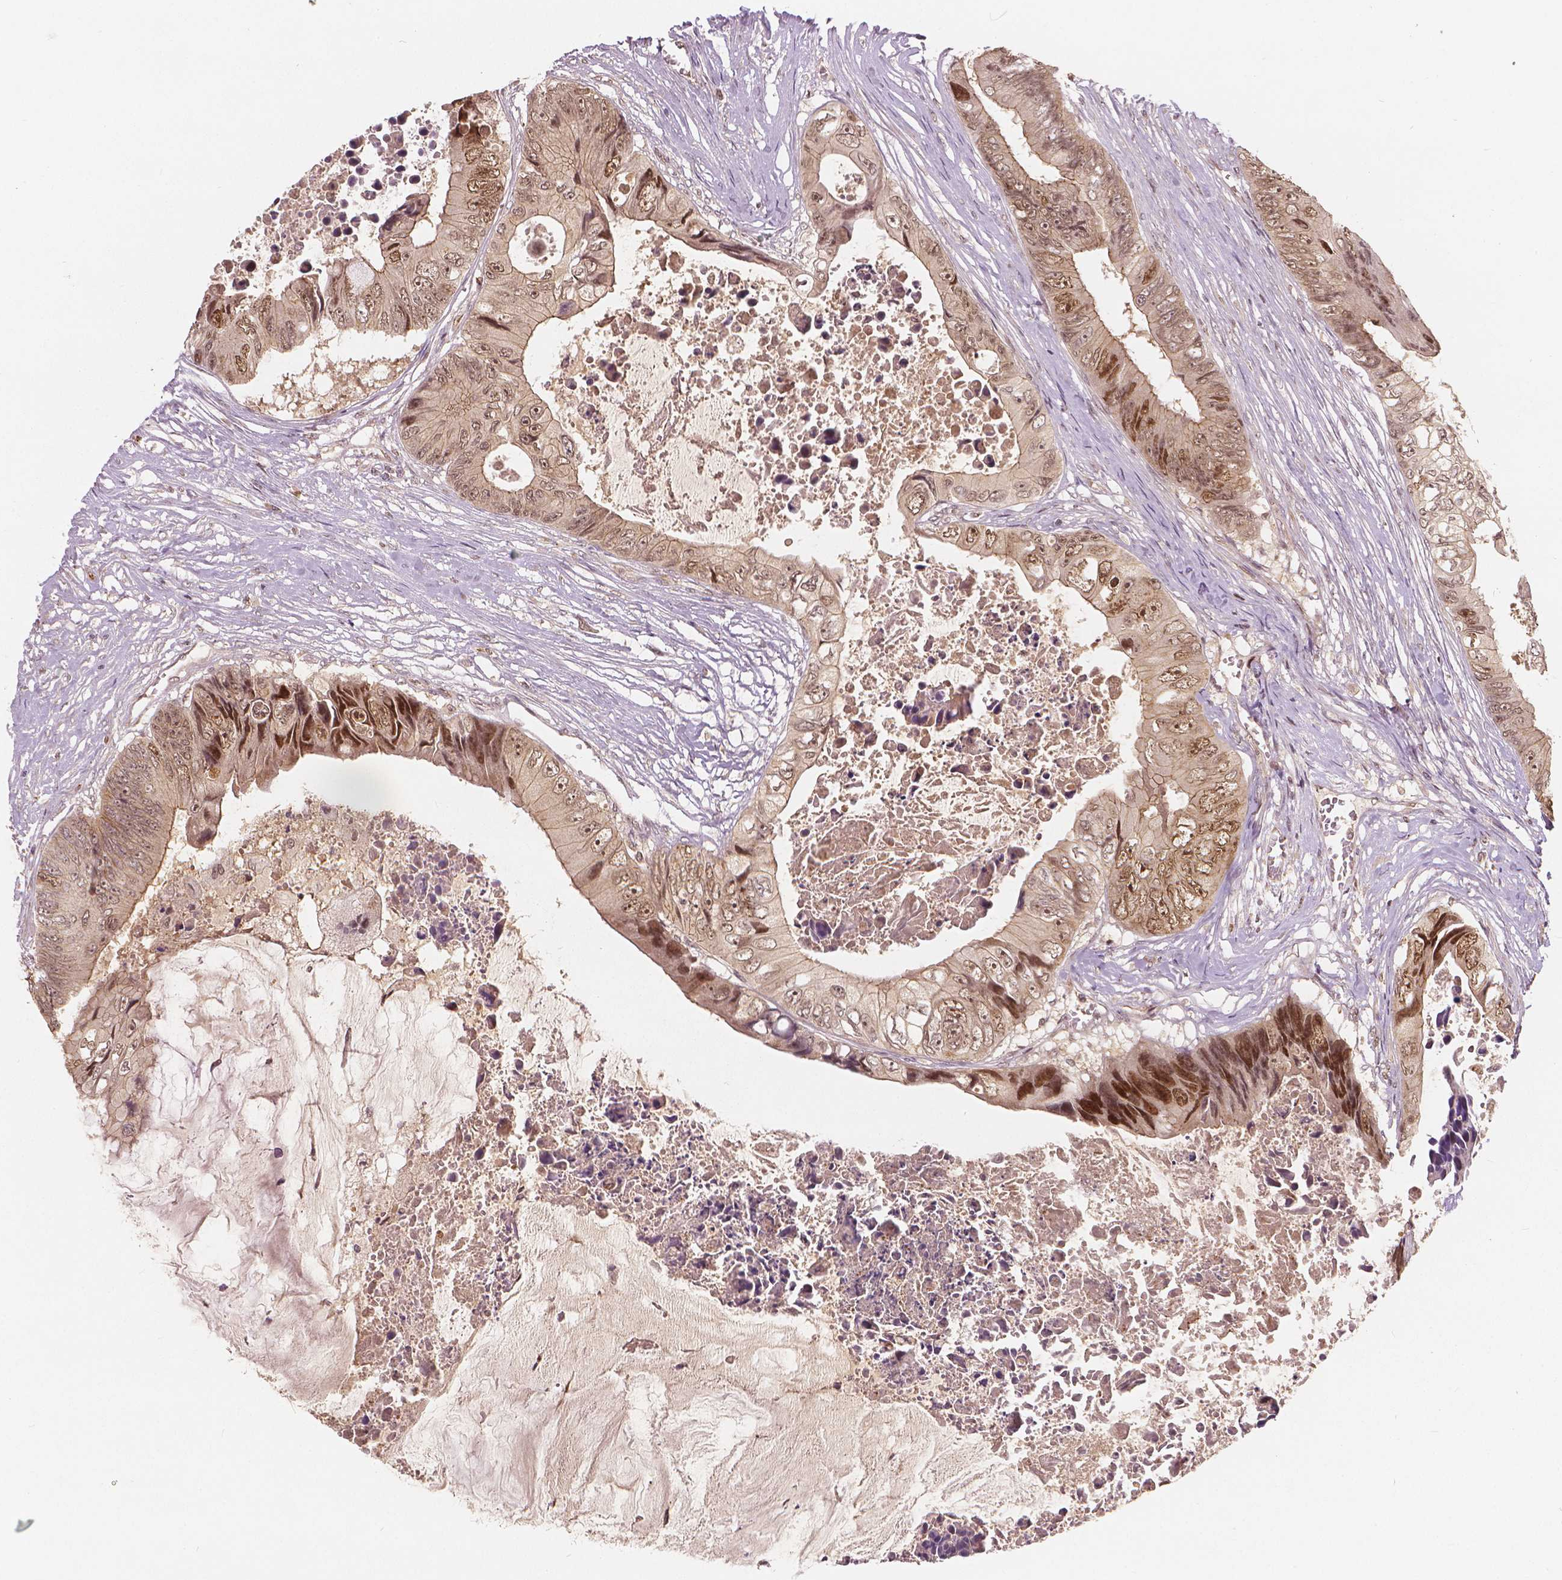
{"staining": {"intensity": "moderate", "quantity": ">75%", "location": "nuclear"}, "tissue": "colorectal cancer", "cell_type": "Tumor cells", "image_type": "cancer", "snomed": [{"axis": "morphology", "description": "Adenocarcinoma, NOS"}, {"axis": "topography", "description": "Rectum"}], "caption": "DAB immunohistochemical staining of human colorectal adenocarcinoma shows moderate nuclear protein expression in approximately >75% of tumor cells.", "gene": "NSD2", "patient": {"sex": "male", "age": 63}}